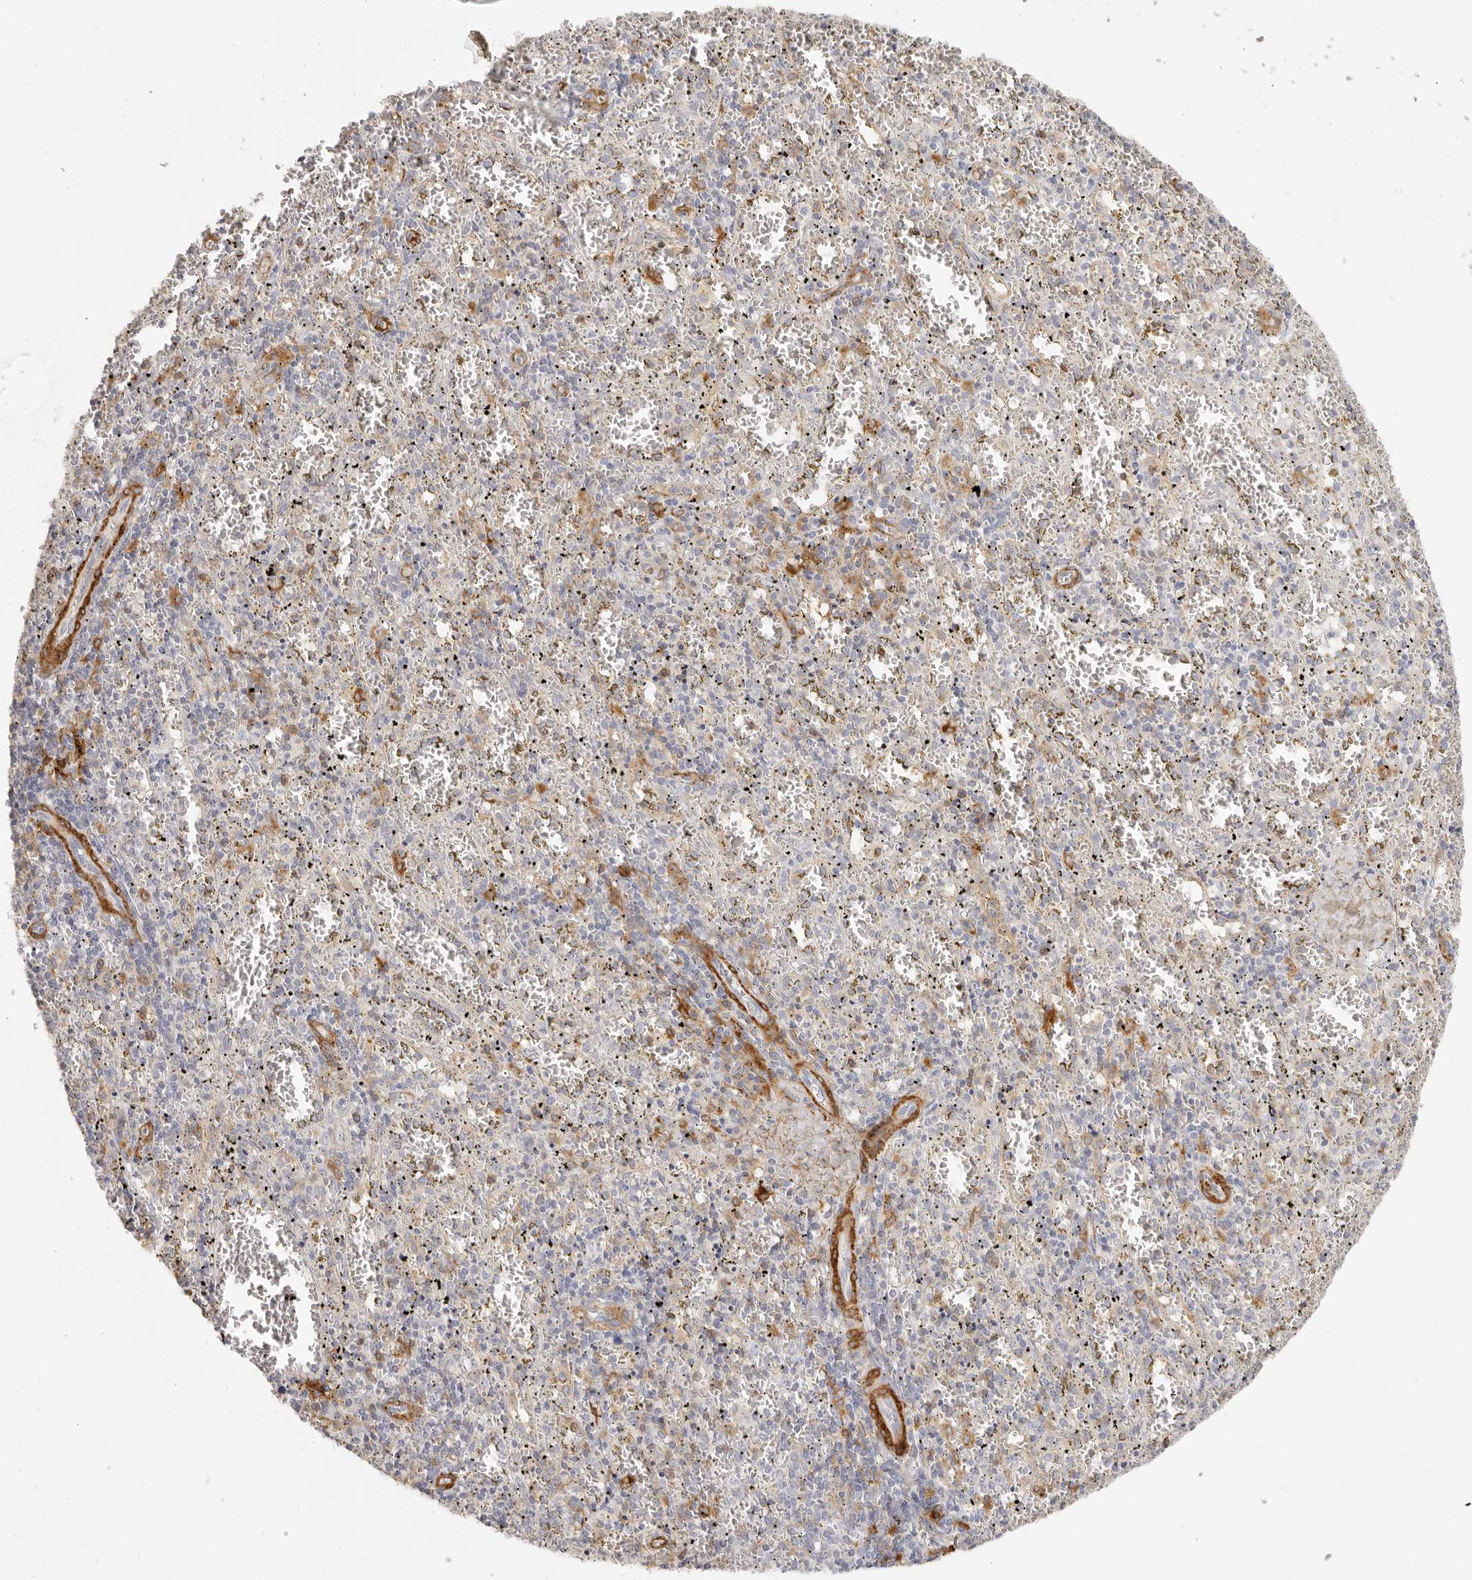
{"staining": {"intensity": "moderate", "quantity": "<25%", "location": "cytoplasmic/membranous"}, "tissue": "spleen", "cell_type": "Cells in red pulp", "image_type": "normal", "snomed": [{"axis": "morphology", "description": "Normal tissue, NOS"}, {"axis": "topography", "description": "Spleen"}], "caption": "About <25% of cells in red pulp in benign human spleen exhibit moderate cytoplasmic/membranous protein positivity as visualized by brown immunohistochemical staining.", "gene": "NIBAN1", "patient": {"sex": "male", "age": 11}}